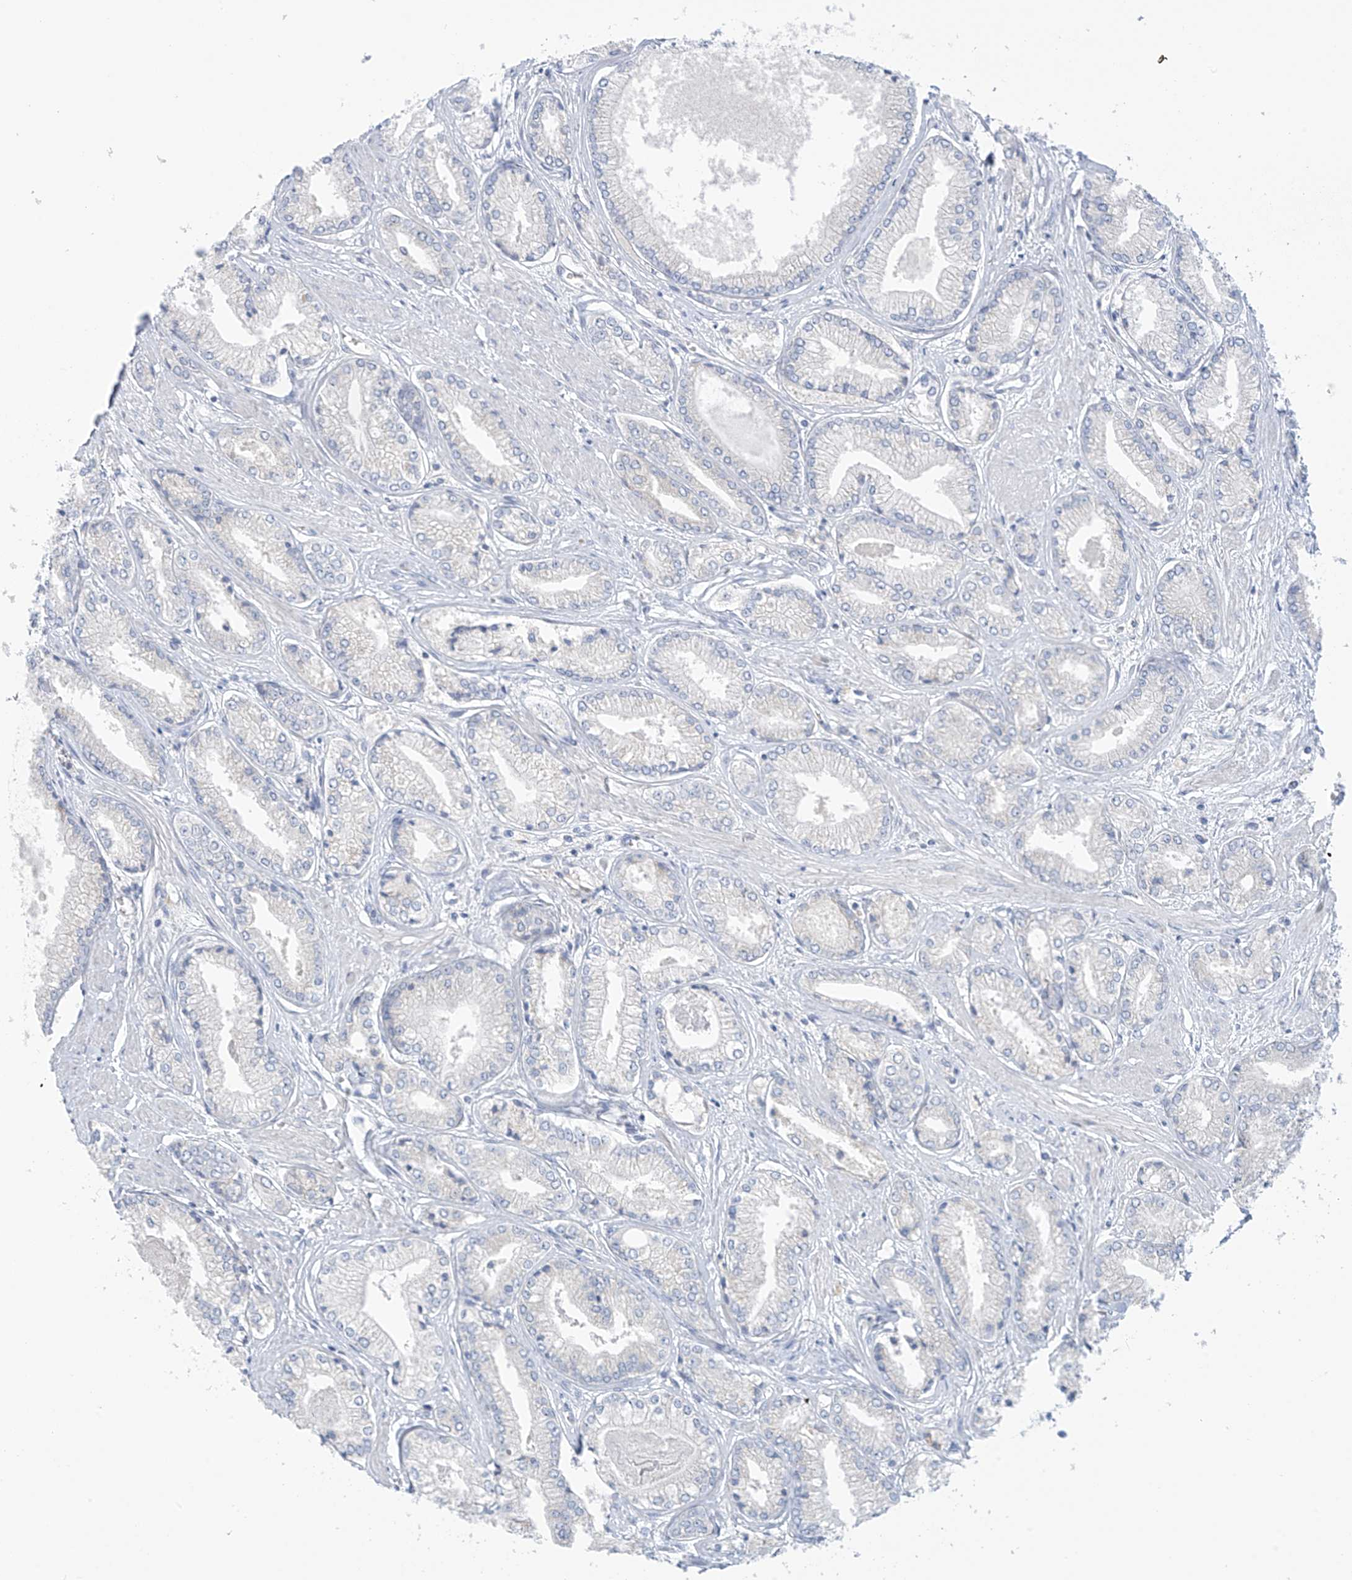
{"staining": {"intensity": "negative", "quantity": "none", "location": "none"}, "tissue": "prostate cancer", "cell_type": "Tumor cells", "image_type": "cancer", "snomed": [{"axis": "morphology", "description": "Adenocarcinoma, Low grade"}, {"axis": "topography", "description": "Prostate"}], "caption": "High power microscopy image of an IHC photomicrograph of prostate low-grade adenocarcinoma, revealing no significant staining in tumor cells. (DAB immunohistochemistry visualized using brightfield microscopy, high magnification).", "gene": "SLC6A12", "patient": {"sex": "male", "age": 60}}